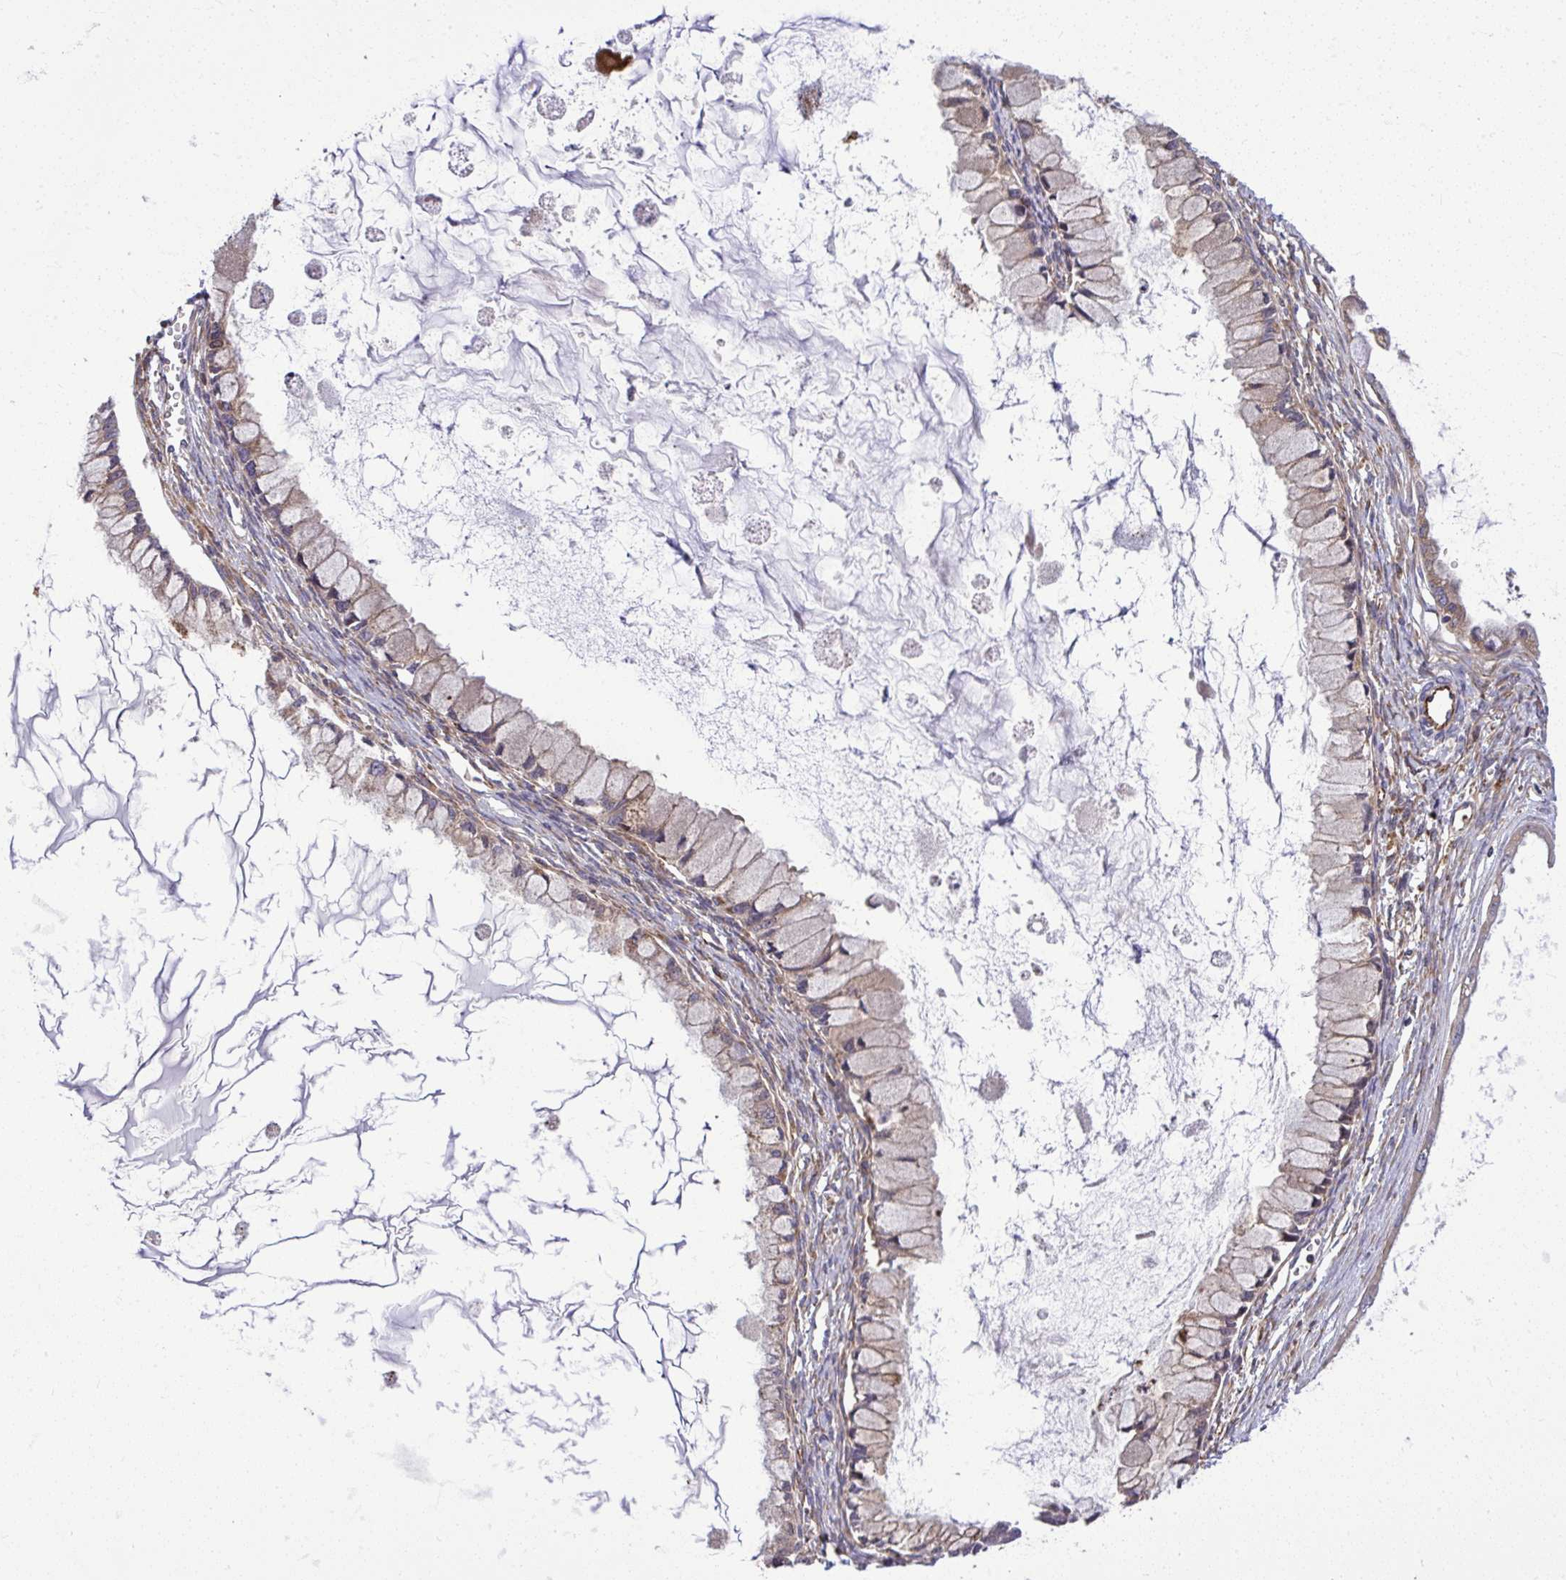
{"staining": {"intensity": "weak", "quantity": "<25%", "location": "cytoplasmic/membranous"}, "tissue": "ovarian cancer", "cell_type": "Tumor cells", "image_type": "cancer", "snomed": [{"axis": "morphology", "description": "Cystadenocarcinoma, mucinous, NOS"}, {"axis": "topography", "description": "Ovary"}], "caption": "This is an immunohistochemistry photomicrograph of ovarian cancer. There is no staining in tumor cells.", "gene": "PAIP2", "patient": {"sex": "female", "age": 34}}